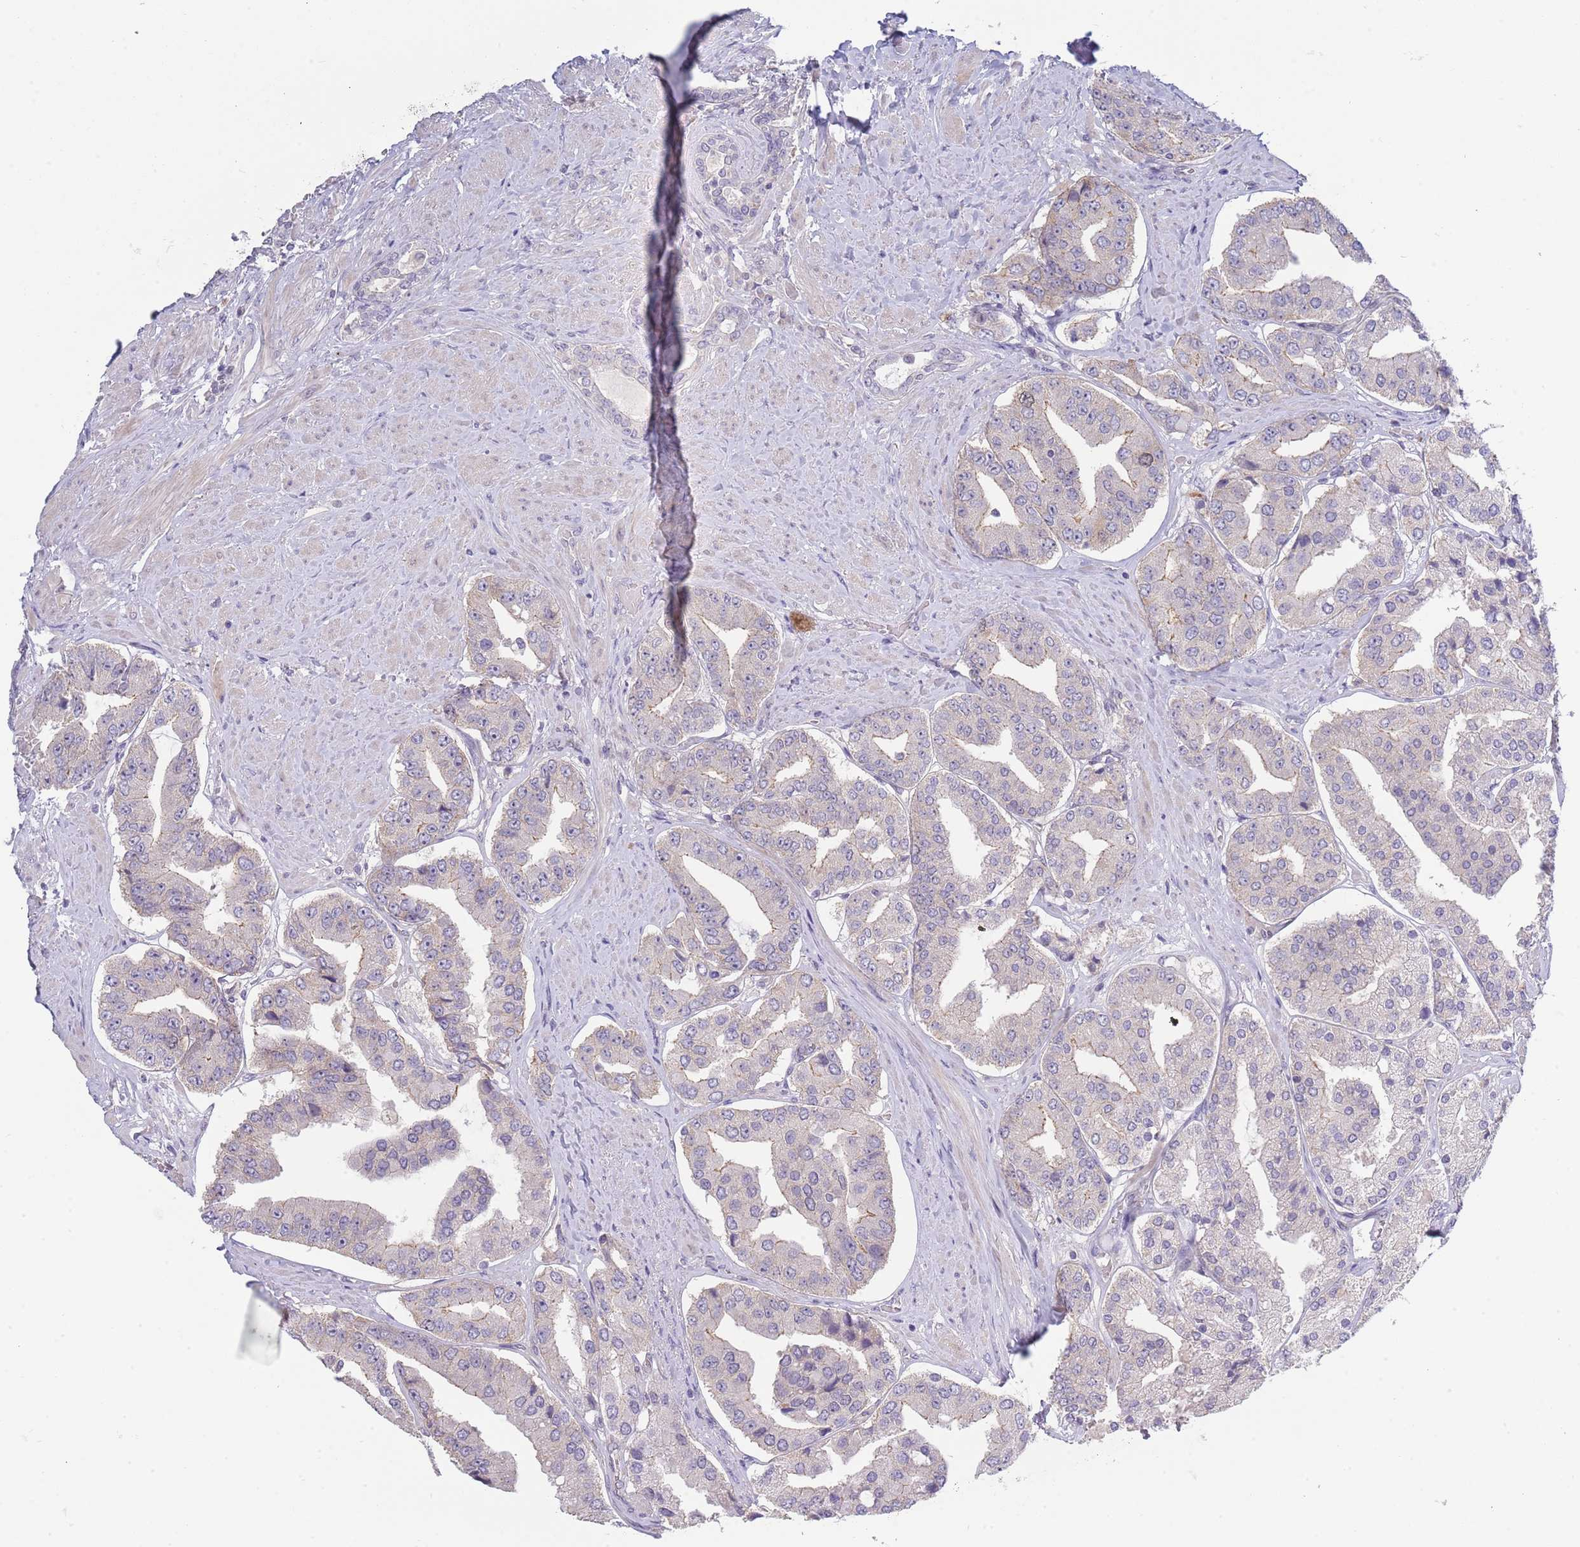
{"staining": {"intensity": "negative", "quantity": "none", "location": "none"}, "tissue": "prostate cancer", "cell_type": "Tumor cells", "image_type": "cancer", "snomed": [{"axis": "morphology", "description": "Adenocarcinoma, High grade"}, {"axis": "topography", "description": "Prostate"}], "caption": "Prostate cancer (high-grade adenocarcinoma) stained for a protein using IHC shows no positivity tumor cells.", "gene": "PIMREG", "patient": {"sex": "male", "age": 63}}